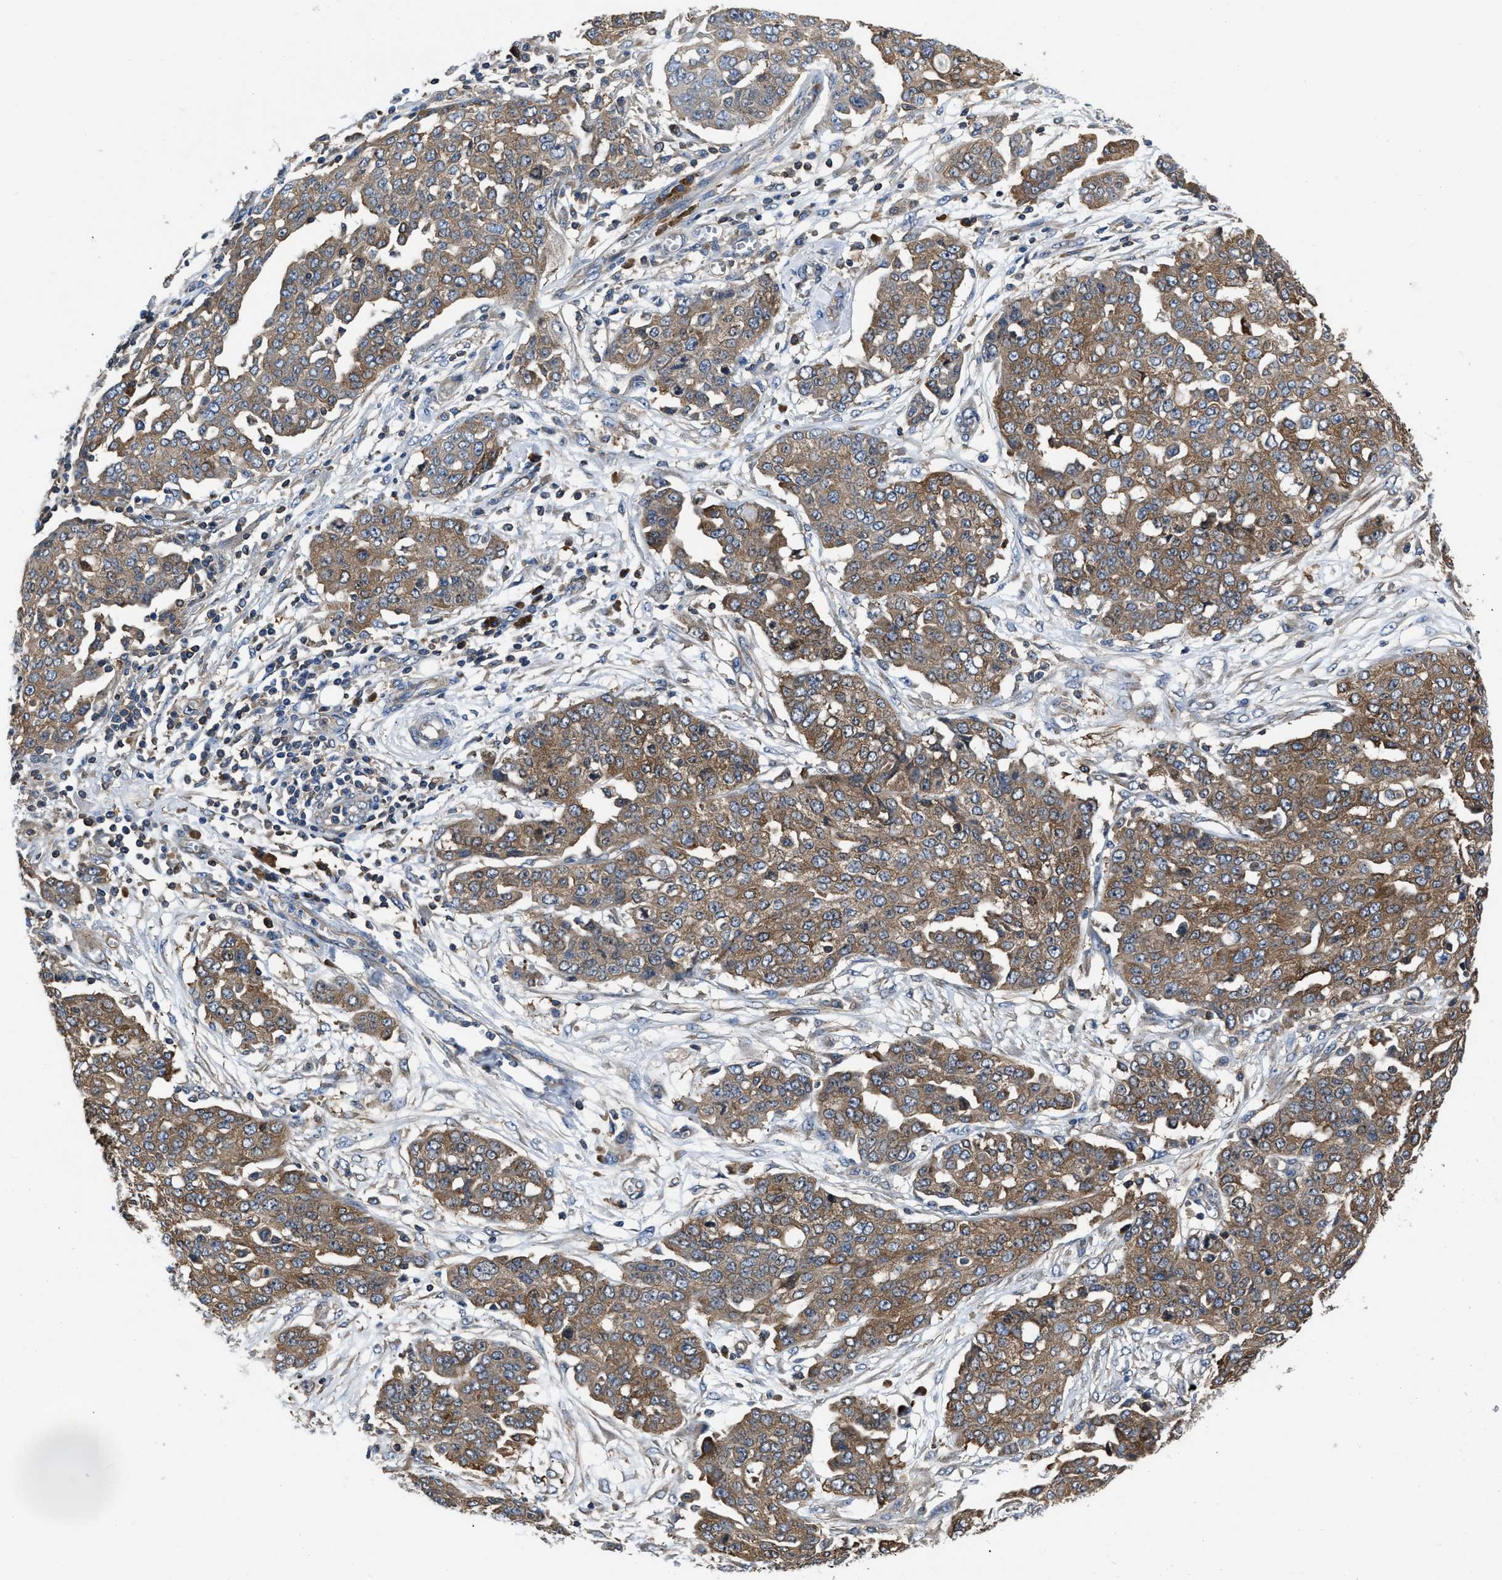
{"staining": {"intensity": "moderate", "quantity": ">75%", "location": "cytoplasmic/membranous"}, "tissue": "ovarian cancer", "cell_type": "Tumor cells", "image_type": "cancer", "snomed": [{"axis": "morphology", "description": "Cystadenocarcinoma, serous, NOS"}, {"axis": "topography", "description": "Soft tissue"}, {"axis": "topography", "description": "Ovary"}], "caption": "Immunohistochemistry (IHC) micrograph of ovarian serous cystadenocarcinoma stained for a protein (brown), which reveals medium levels of moderate cytoplasmic/membranous expression in approximately >75% of tumor cells.", "gene": "YARS1", "patient": {"sex": "female", "age": 57}}